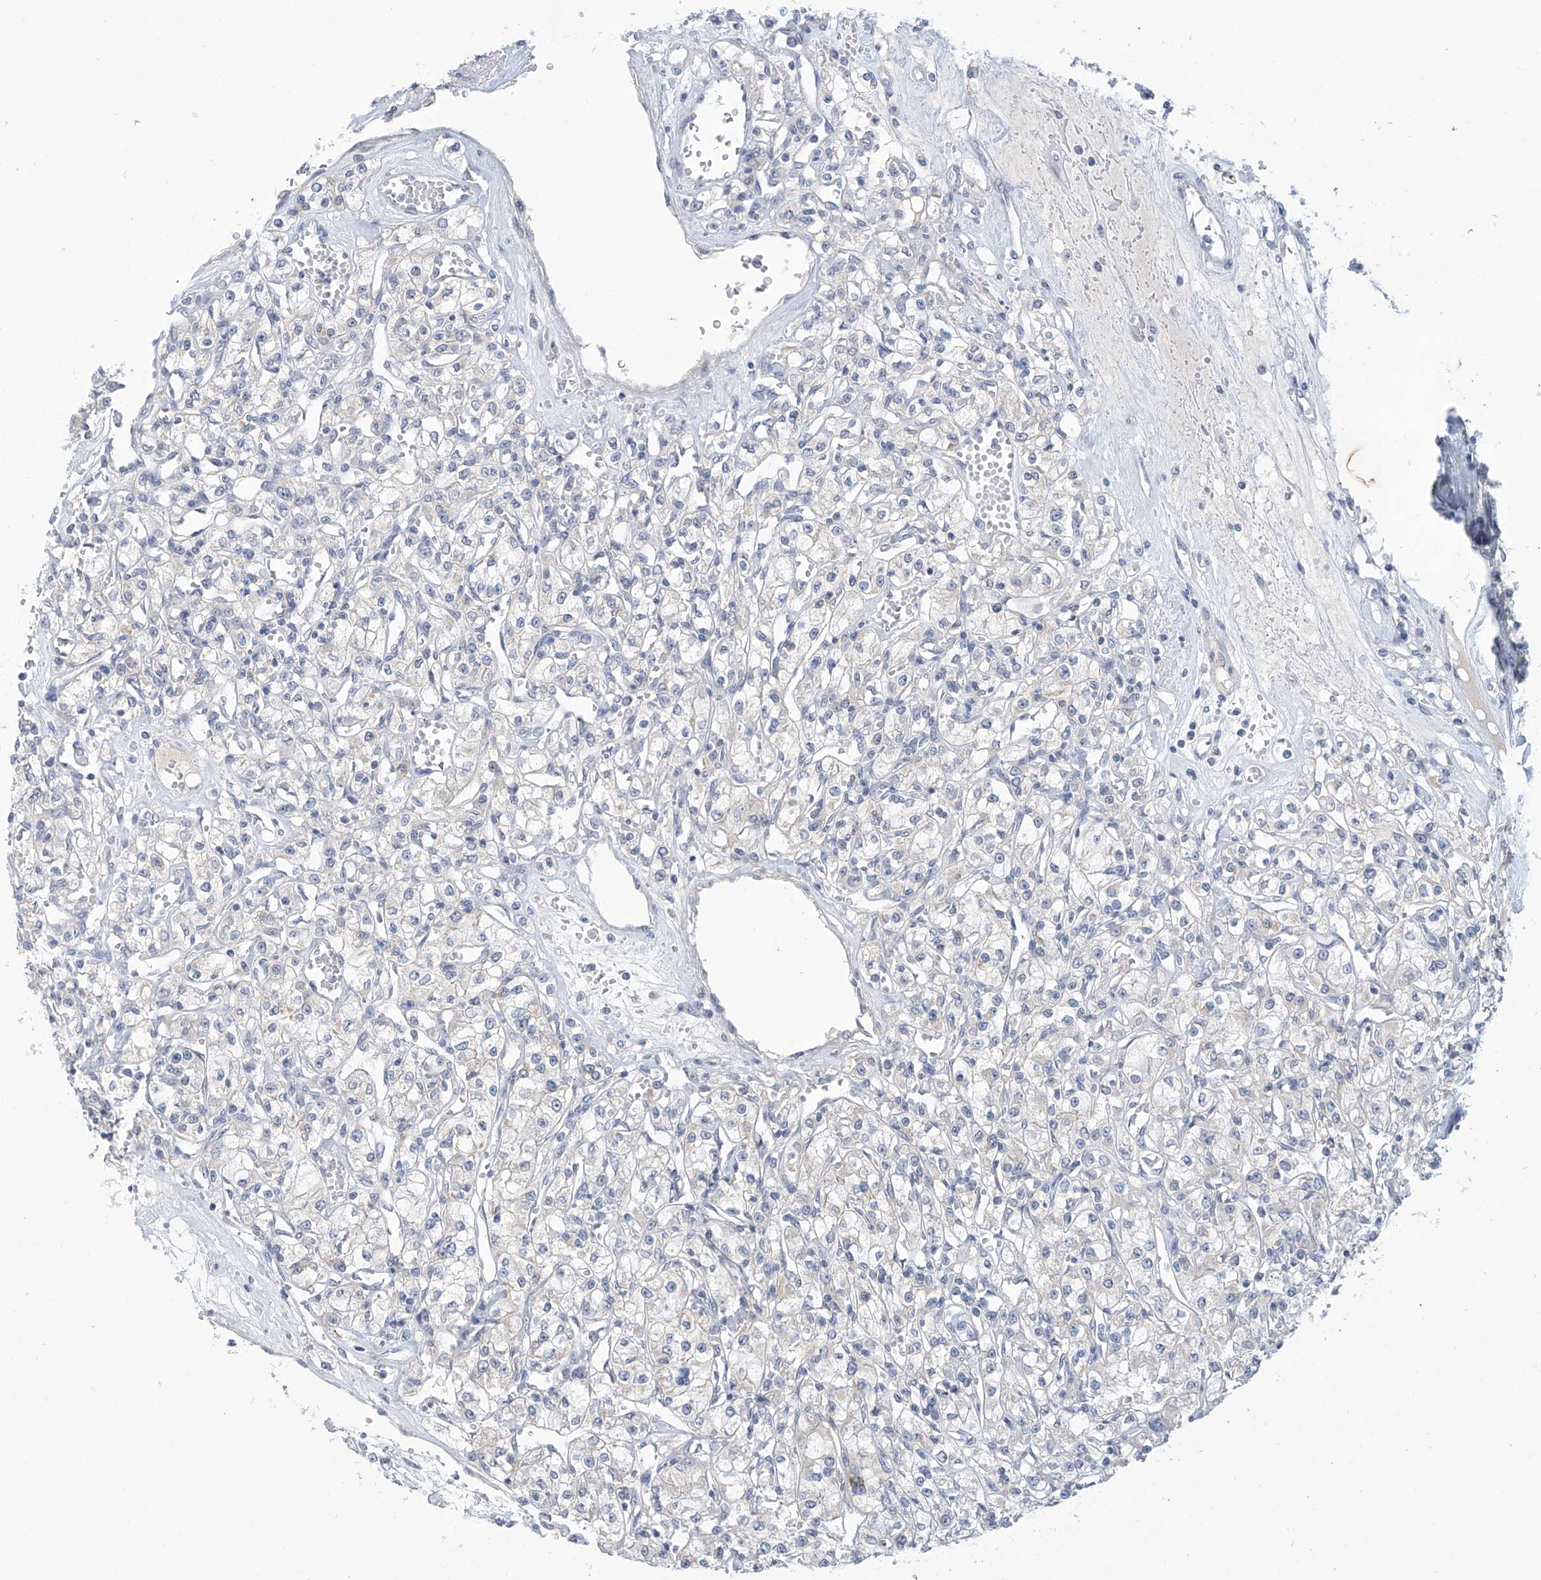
{"staining": {"intensity": "weak", "quantity": "<25%", "location": "cytoplasmic/membranous"}, "tissue": "renal cancer", "cell_type": "Tumor cells", "image_type": "cancer", "snomed": [{"axis": "morphology", "description": "Adenocarcinoma, NOS"}, {"axis": "topography", "description": "Kidney"}], "caption": "This is an IHC micrograph of human renal cancer. There is no positivity in tumor cells.", "gene": "IBA57", "patient": {"sex": "female", "age": 59}}